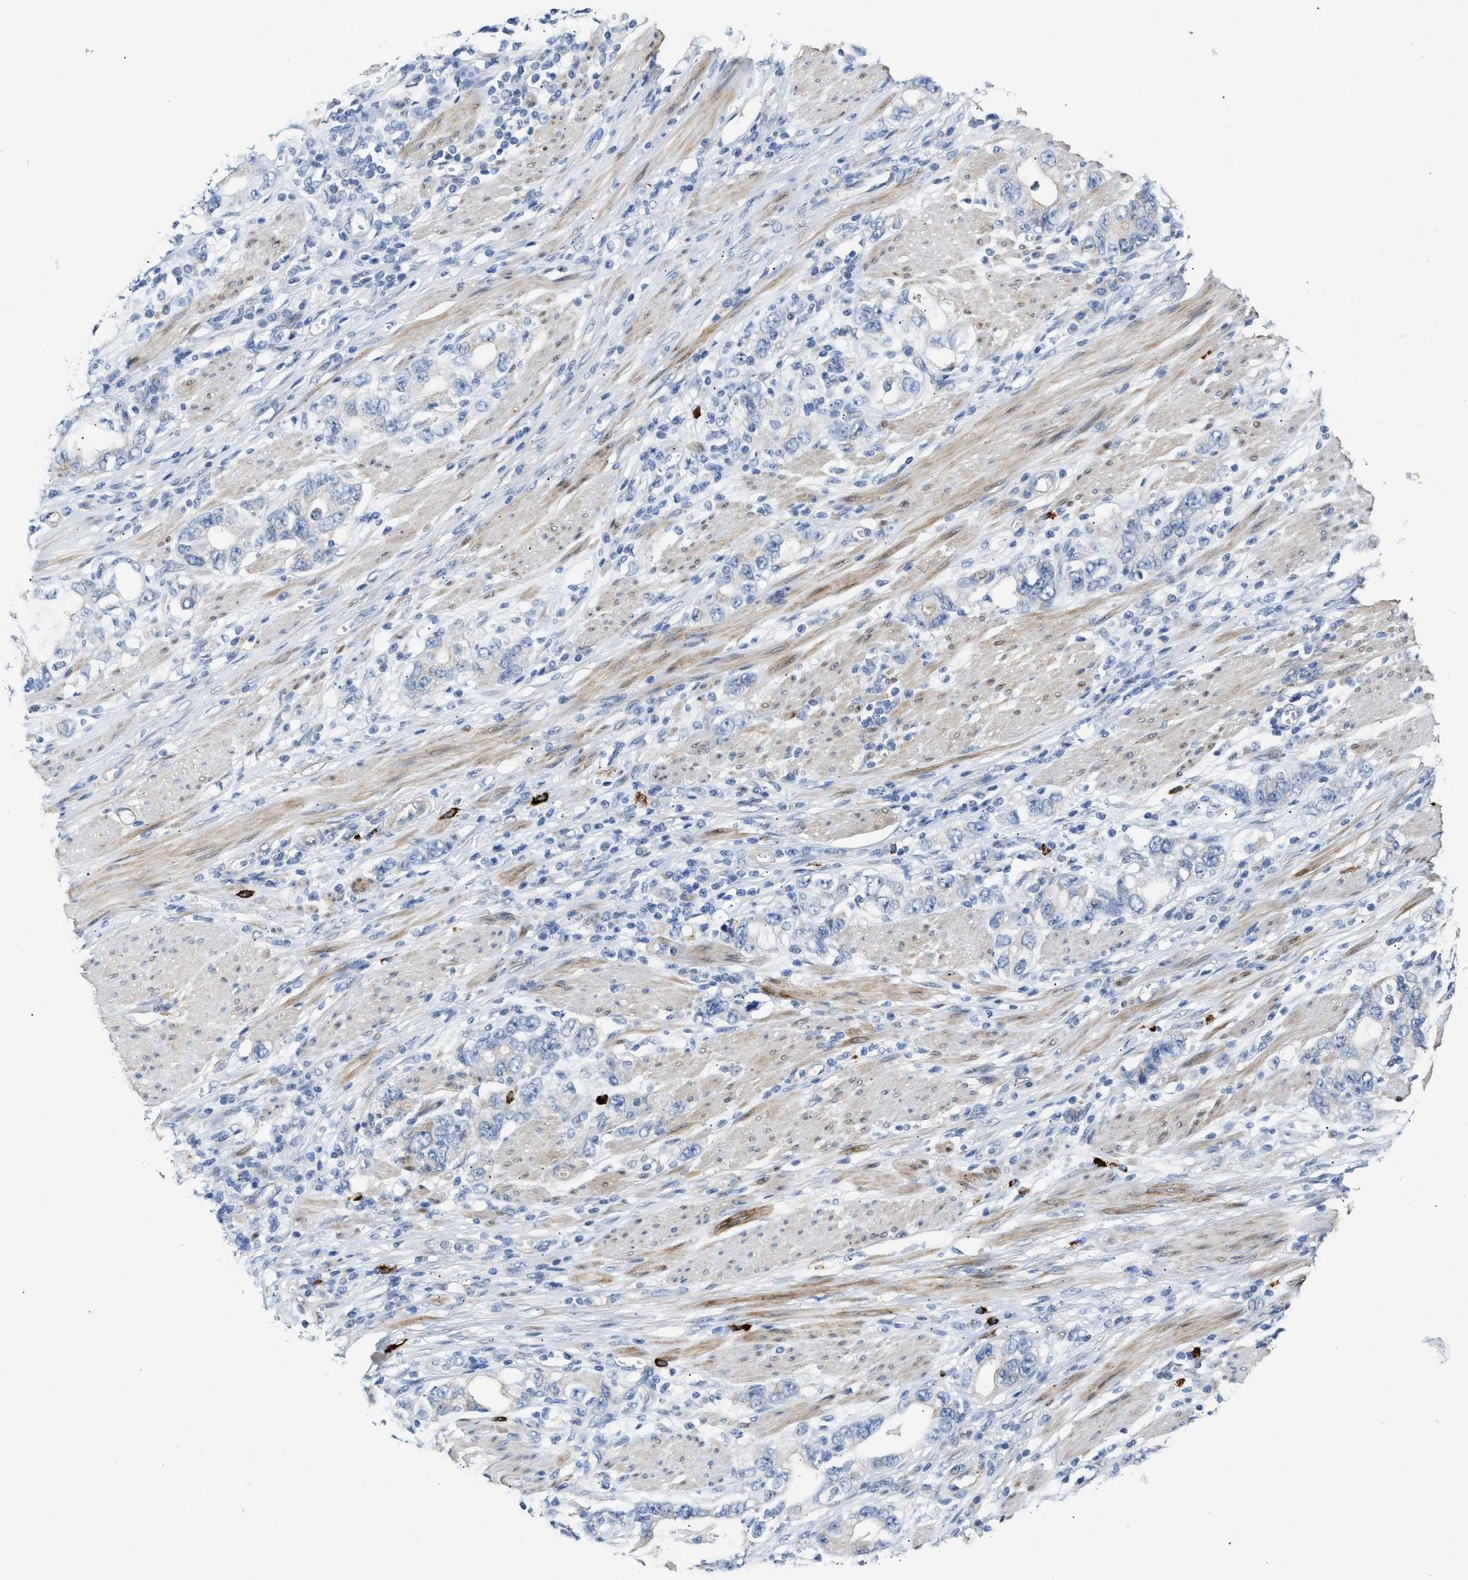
{"staining": {"intensity": "negative", "quantity": "none", "location": "none"}, "tissue": "stomach cancer", "cell_type": "Tumor cells", "image_type": "cancer", "snomed": [{"axis": "morphology", "description": "Adenocarcinoma, NOS"}, {"axis": "topography", "description": "Stomach, lower"}], "caption": "A high-resolution photomicrograph shows immunohistochemistry (IHC) staining of stomach adenocarcinoma, which shows no significant positivity in tumor cells.", "gene": "FHL1", "patient": {"sex": "female", "age": 93}}